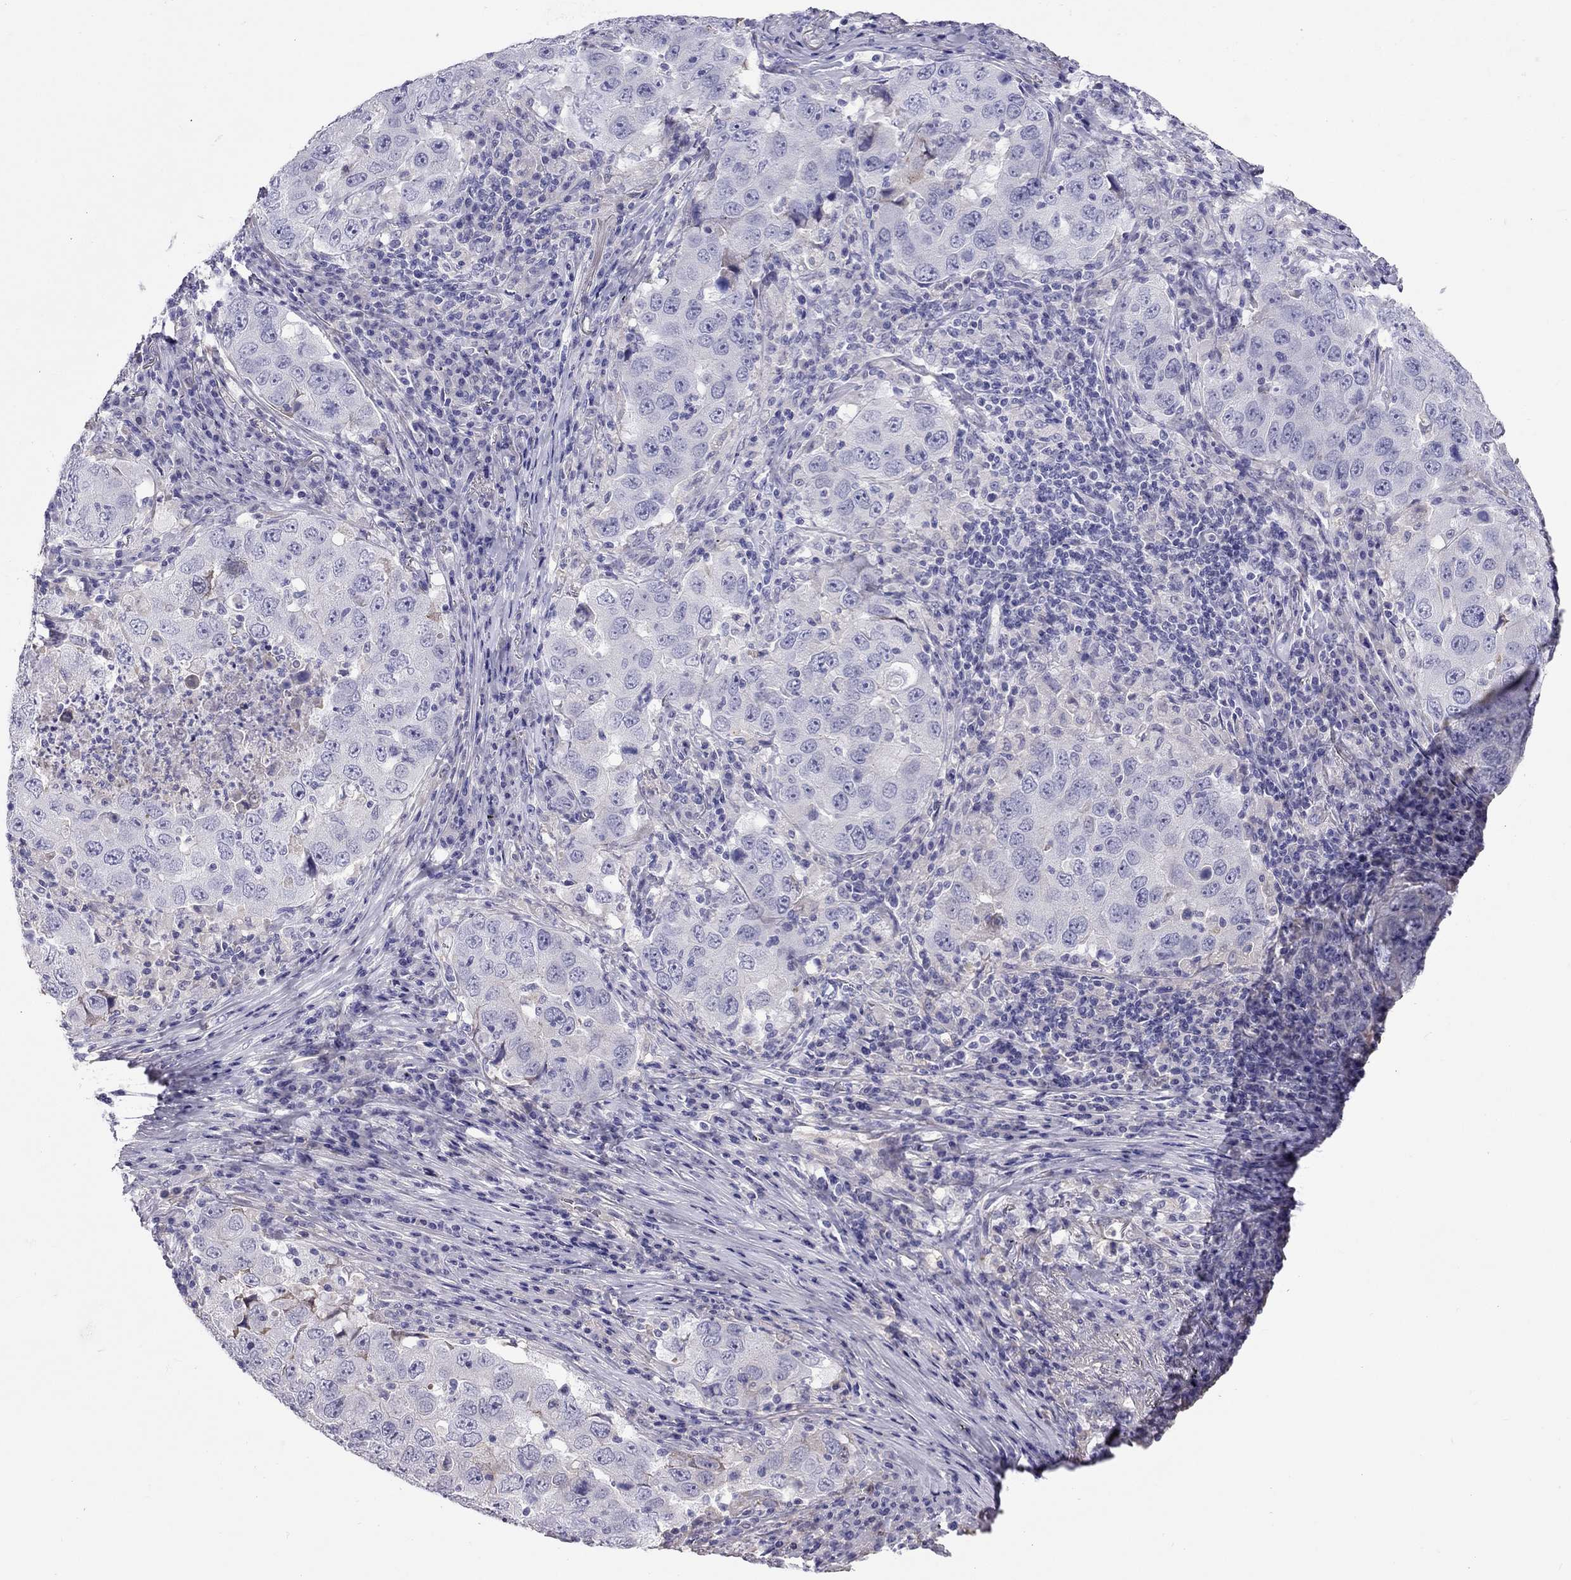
{"staining": {"intensity": "negative", "quantity": "none", "location": "none"}, "tissue": "lung cancer", "cell_type": "Tumor cells", "image_type": "cancer", "snomed": [{"axis": "morphology", "description": "Adenocarcinoma, NOS"}, {"axis": "topography", "description": "Lung"}], "caption": "A micrograph of human adenocarcinoma (lung) is negative for staining in tumor cells.", "gene": "TBC1D21", "patient": {"sex": "male", "age": 73}}